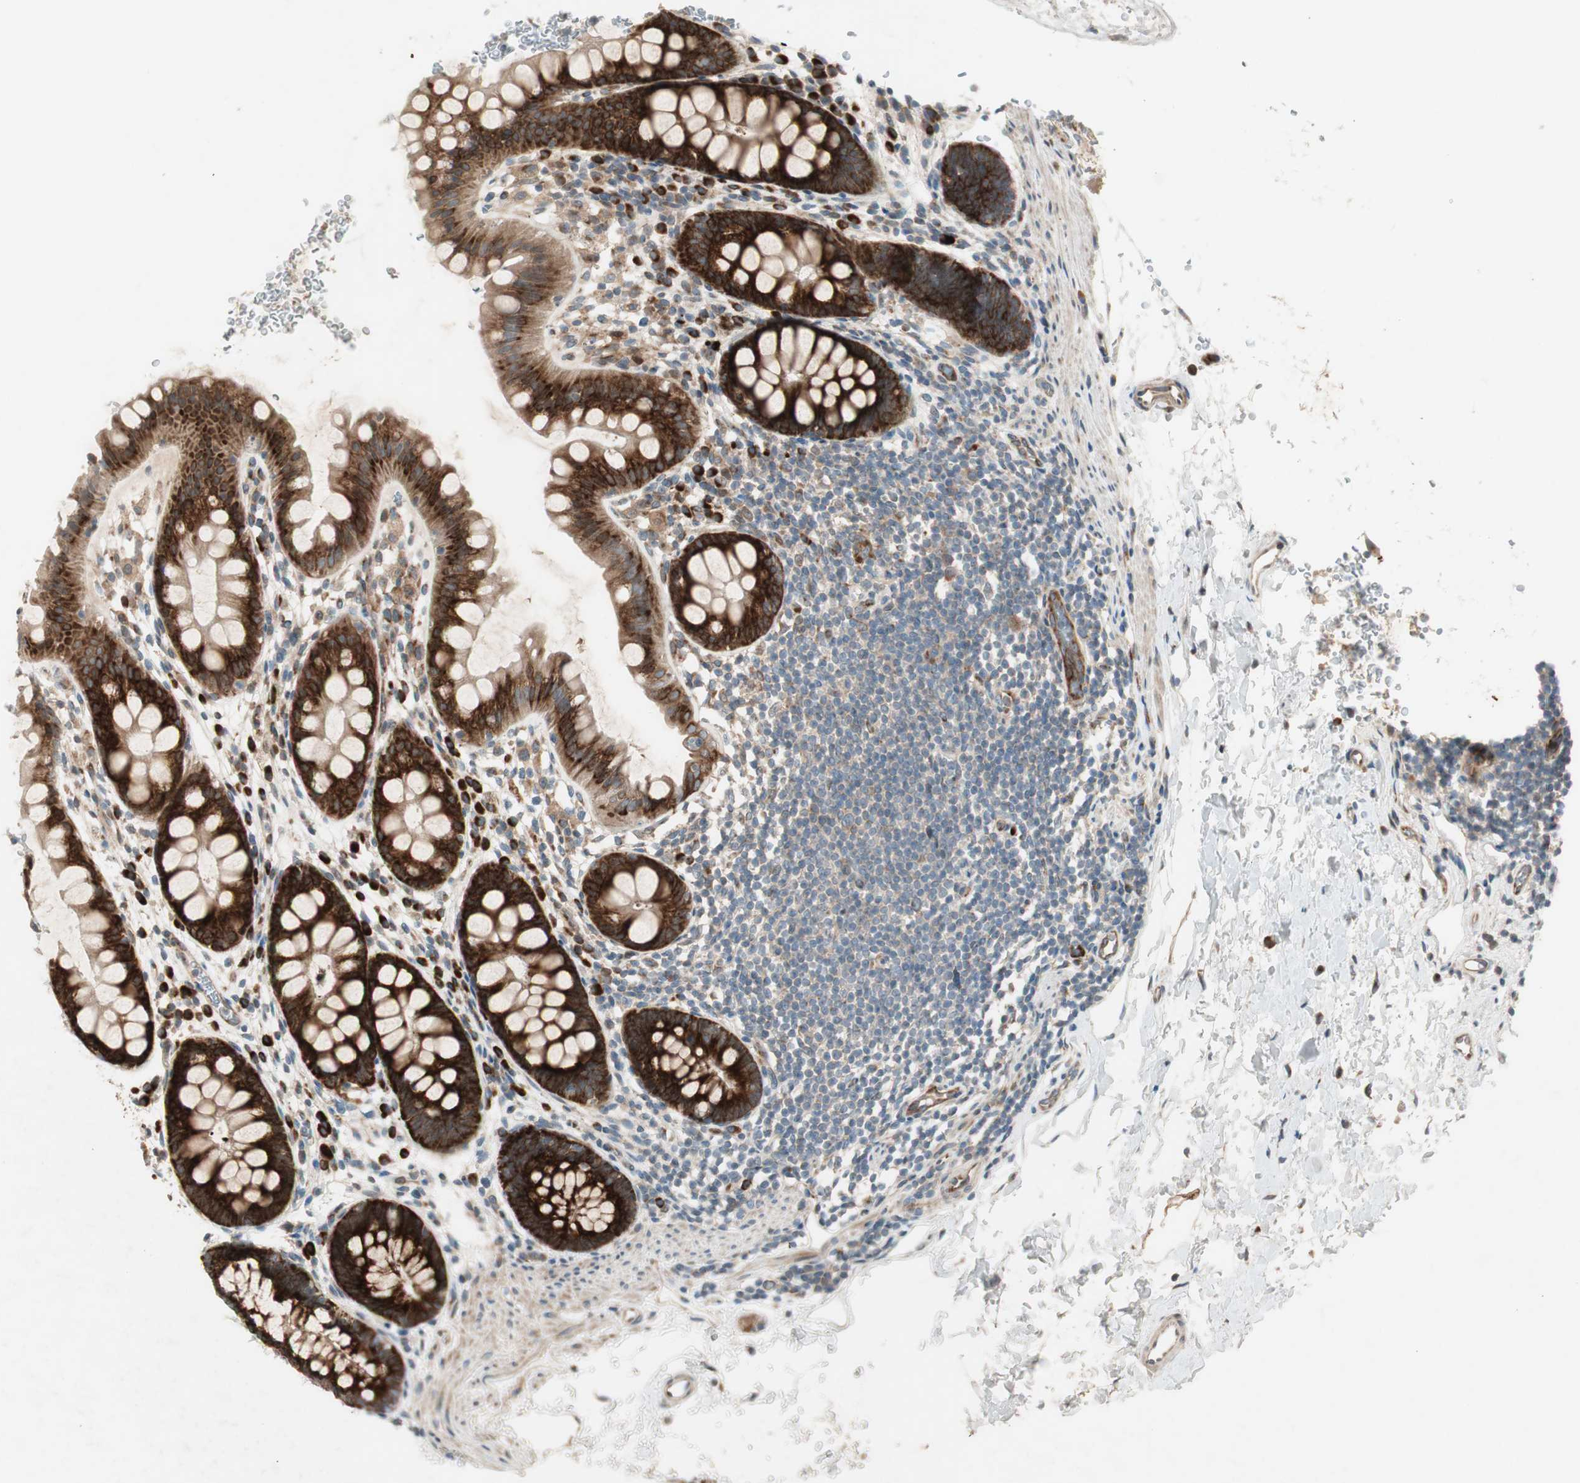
{"staining": {"intensity": "strong", "quantity": ">75%", "location": "cytoplasmic/membranous"}, "tissue": "rectum", "cell_type": "Glandular cells", "image_type": "normal", "snomed": [{"axis": "morphology", "description": "Normal tissue, NOS"}, {"axis": "topography", "description": "Rectum"}], "caption": "The immunohistochemical stain highlights strong cytoplasmic/membranous positivity in glandular cells of normal rectum.", "gene": "APOO", "patient": {"sex": "female", "age": 24}}